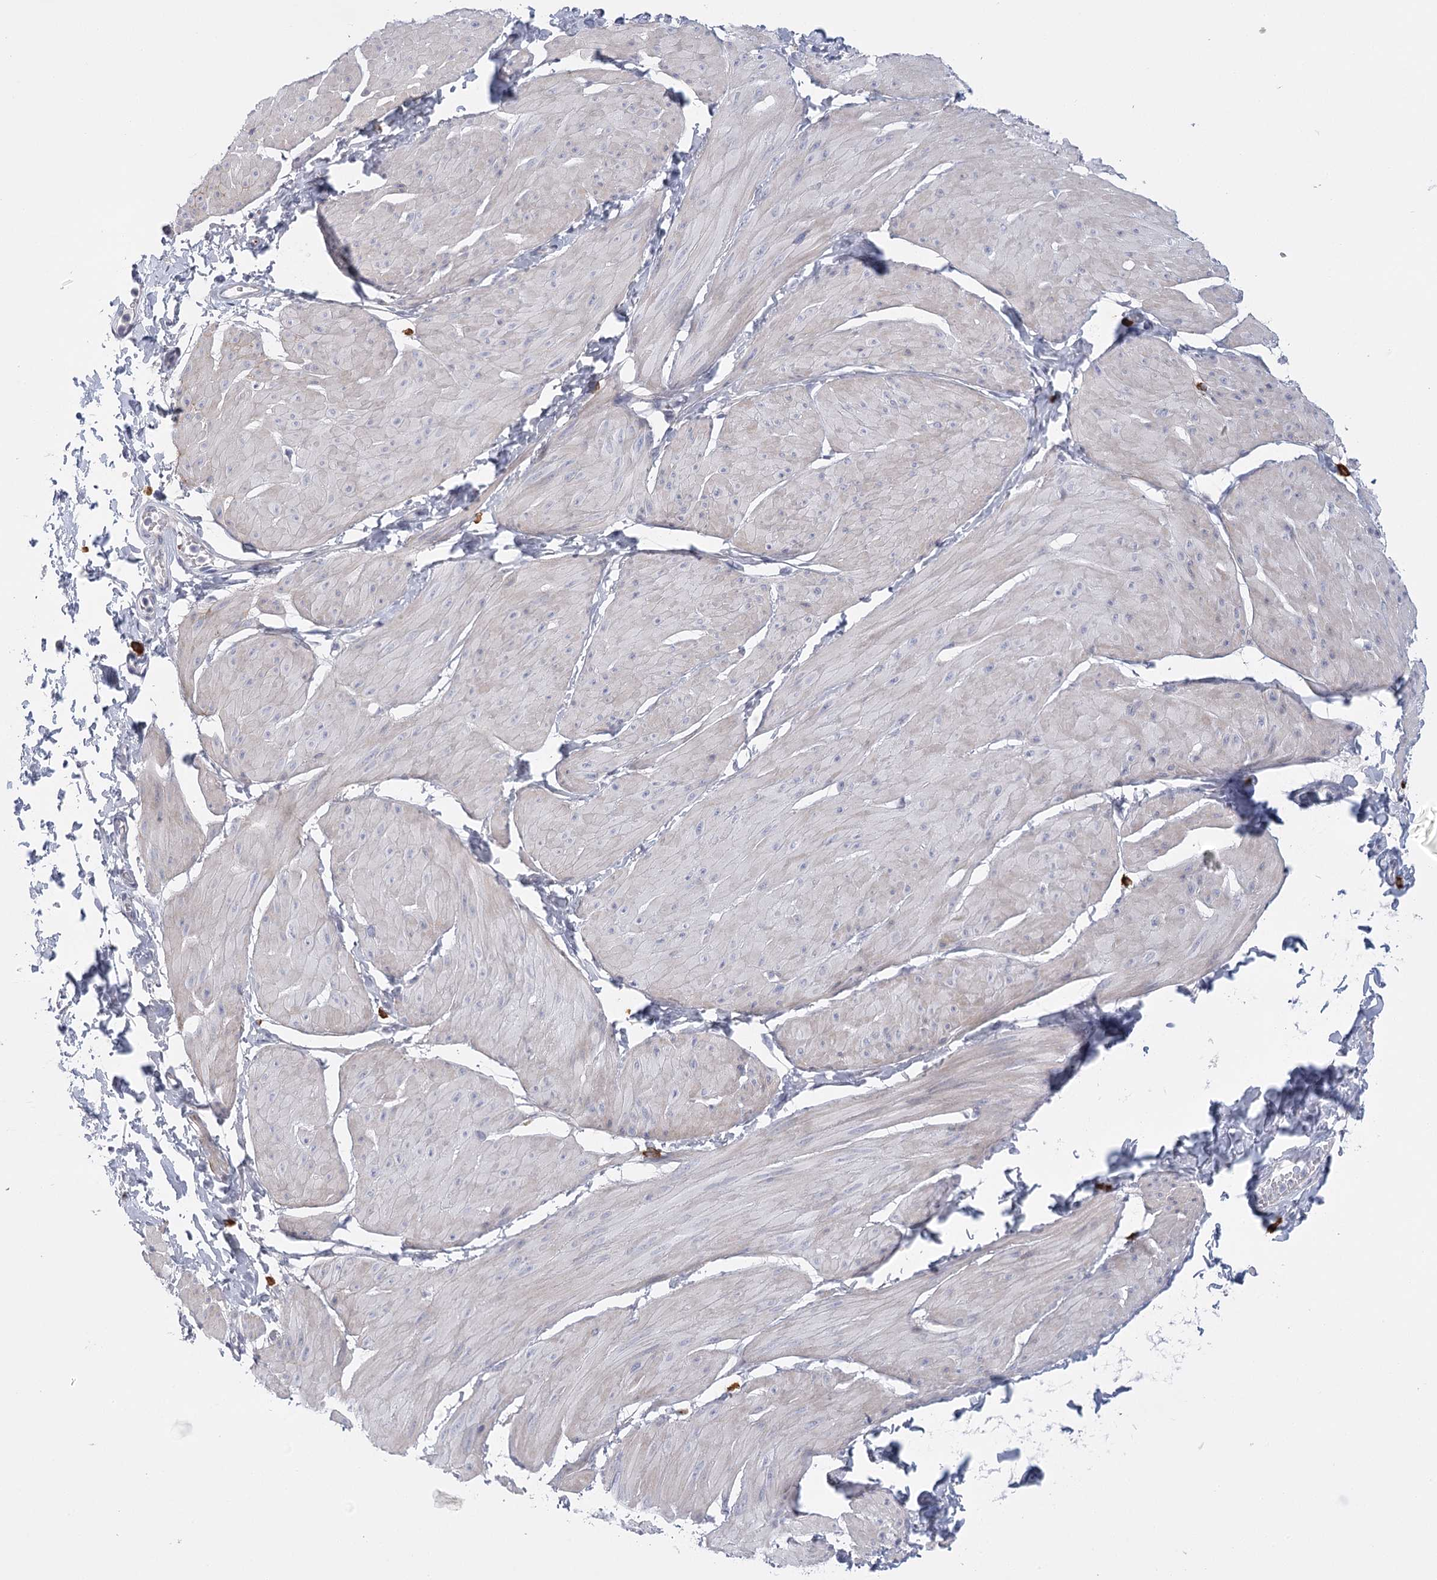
{"staining": {"intensity": "negative", "quantity": "none", "location": "none"}, "tissue": "smooth muscle", "cell_type": "Smooth muscle cells", "image_type": "normal", "snomed": [{"axis": "morphology", "description": "Urothelial carcinoma, High grade"}, {"axis": "topography", "description": "Urinary bladder"}], "caption": "Immunohistochemistry (IHC) of benign human smooth muscle demonstrates no positivity in smooth muscle cells.", "gene": "FAM76B", "patient": {"sex": "male", "age": 46}}